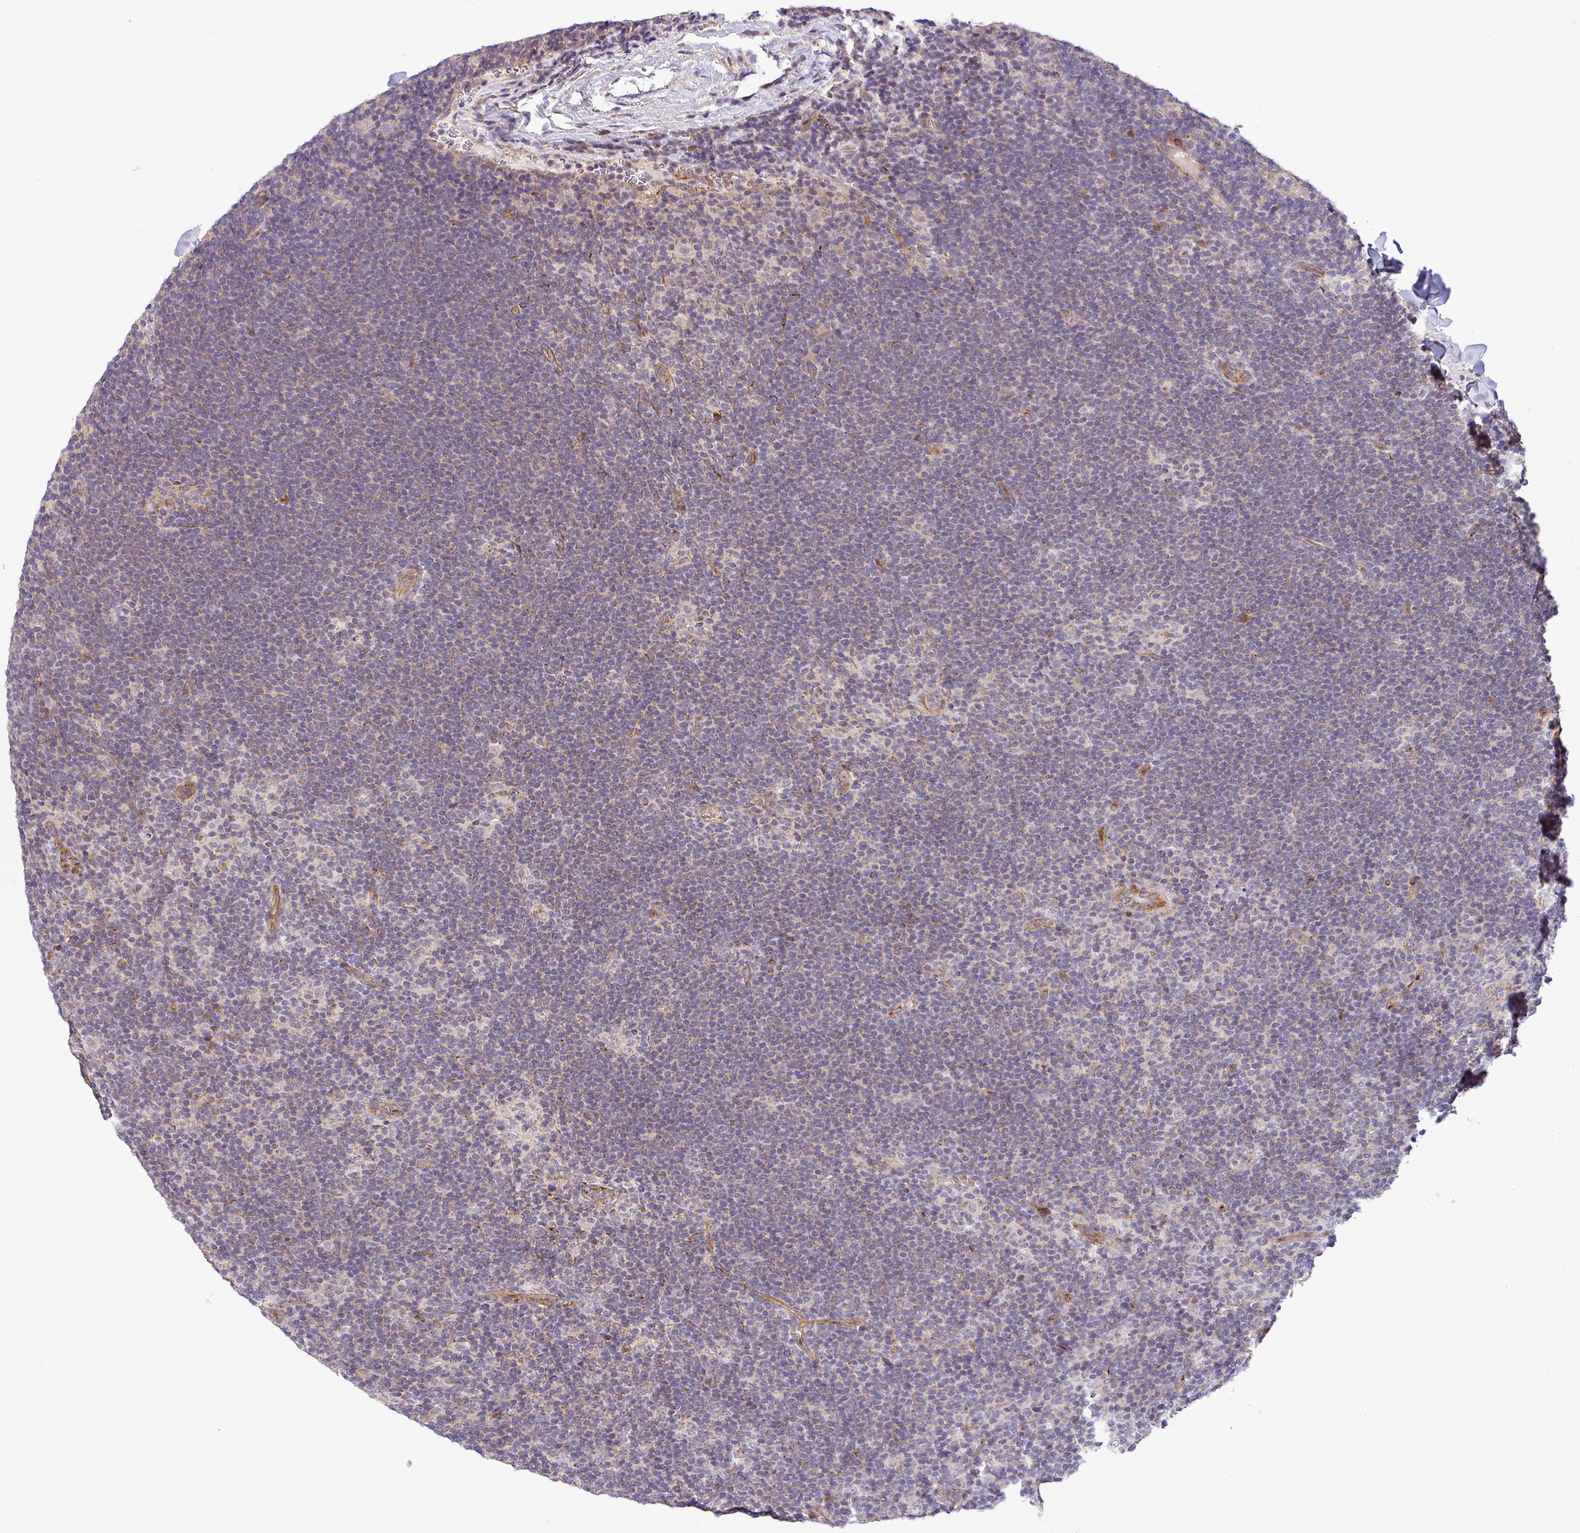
{"staining": {"intensity": "weak", "quantity": "25%-75%", "location": "cytoplasmic/membranous"}, "tissue": "lymphoma", "cell_type": "Tumor cells", "image_type": "cancer", "snomed": [{"axis": "morphology", "description": "Hodgkin's disease, NOS"}, {"axis": "topography", "description": "Lymph node"}], "caption": "A micrograph showing weak cytoplasmic/membranous expression in approximately 25%-75% of tumor cells in lymphoma, as visualized by brown immunohistochemical staining.", "gene": "TIMMDC1", "patient": {"sex": "female", "age": 57}}